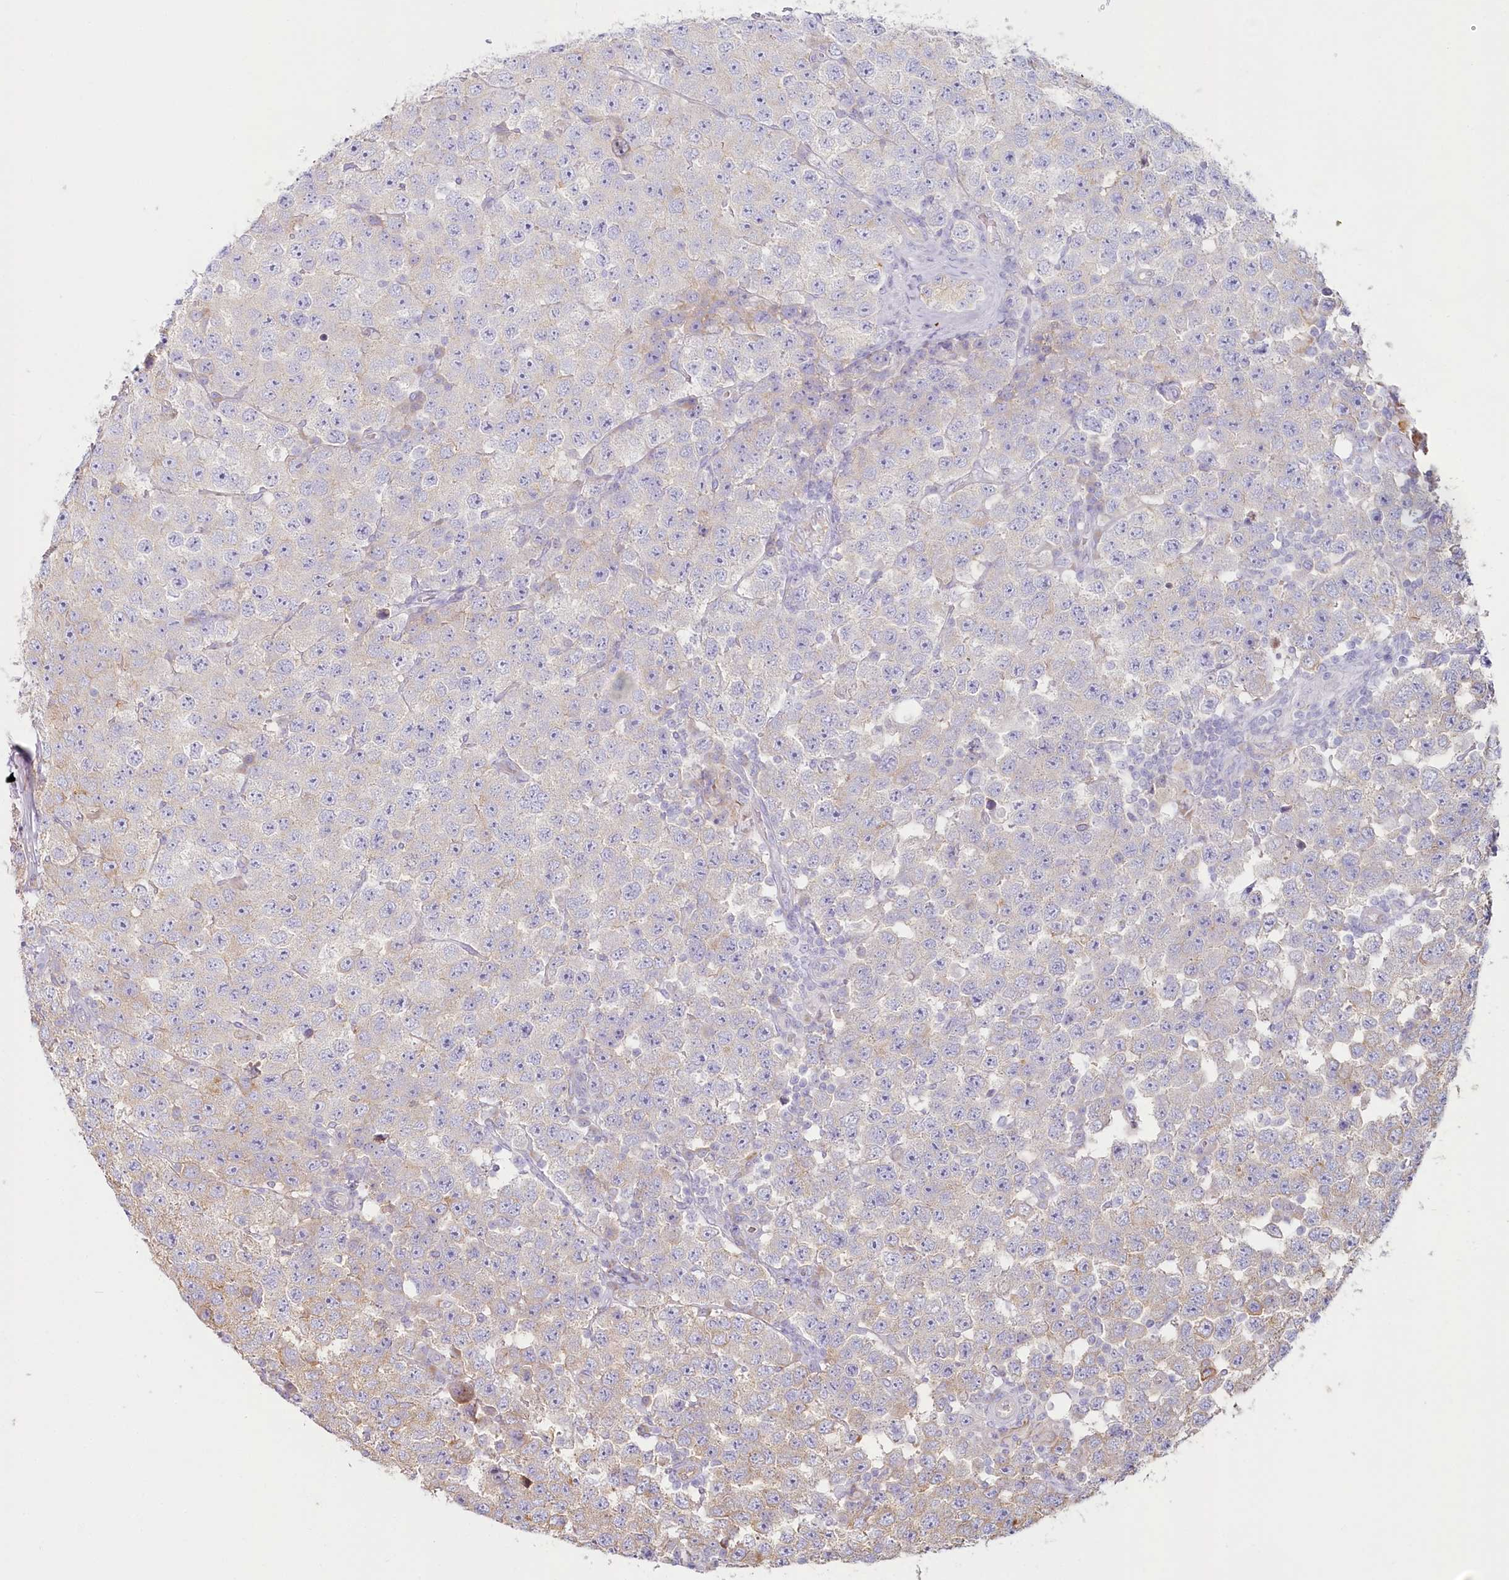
{"staining": {"intensity": "moderate", "quantity": "25%-75%", "location": "cytoplasmic/membranous"}, "tissue": "testis cancer", "cell_type": "Tumor cells", "image_type": "cancer", "snomed": [{"axis": "morphology", "description": "Seminoma, NOS"}, {"axis": "topography", "description": "Testis"}], "caption": "Testis seminoma tissue reveals moderate cytoplasmic/membranous positivity in approximately 25%-75% of tumor cells, visualized by immunohistochemistry.", "gene": "HARS2", "patient": {"sex": "male", "age": 28}}